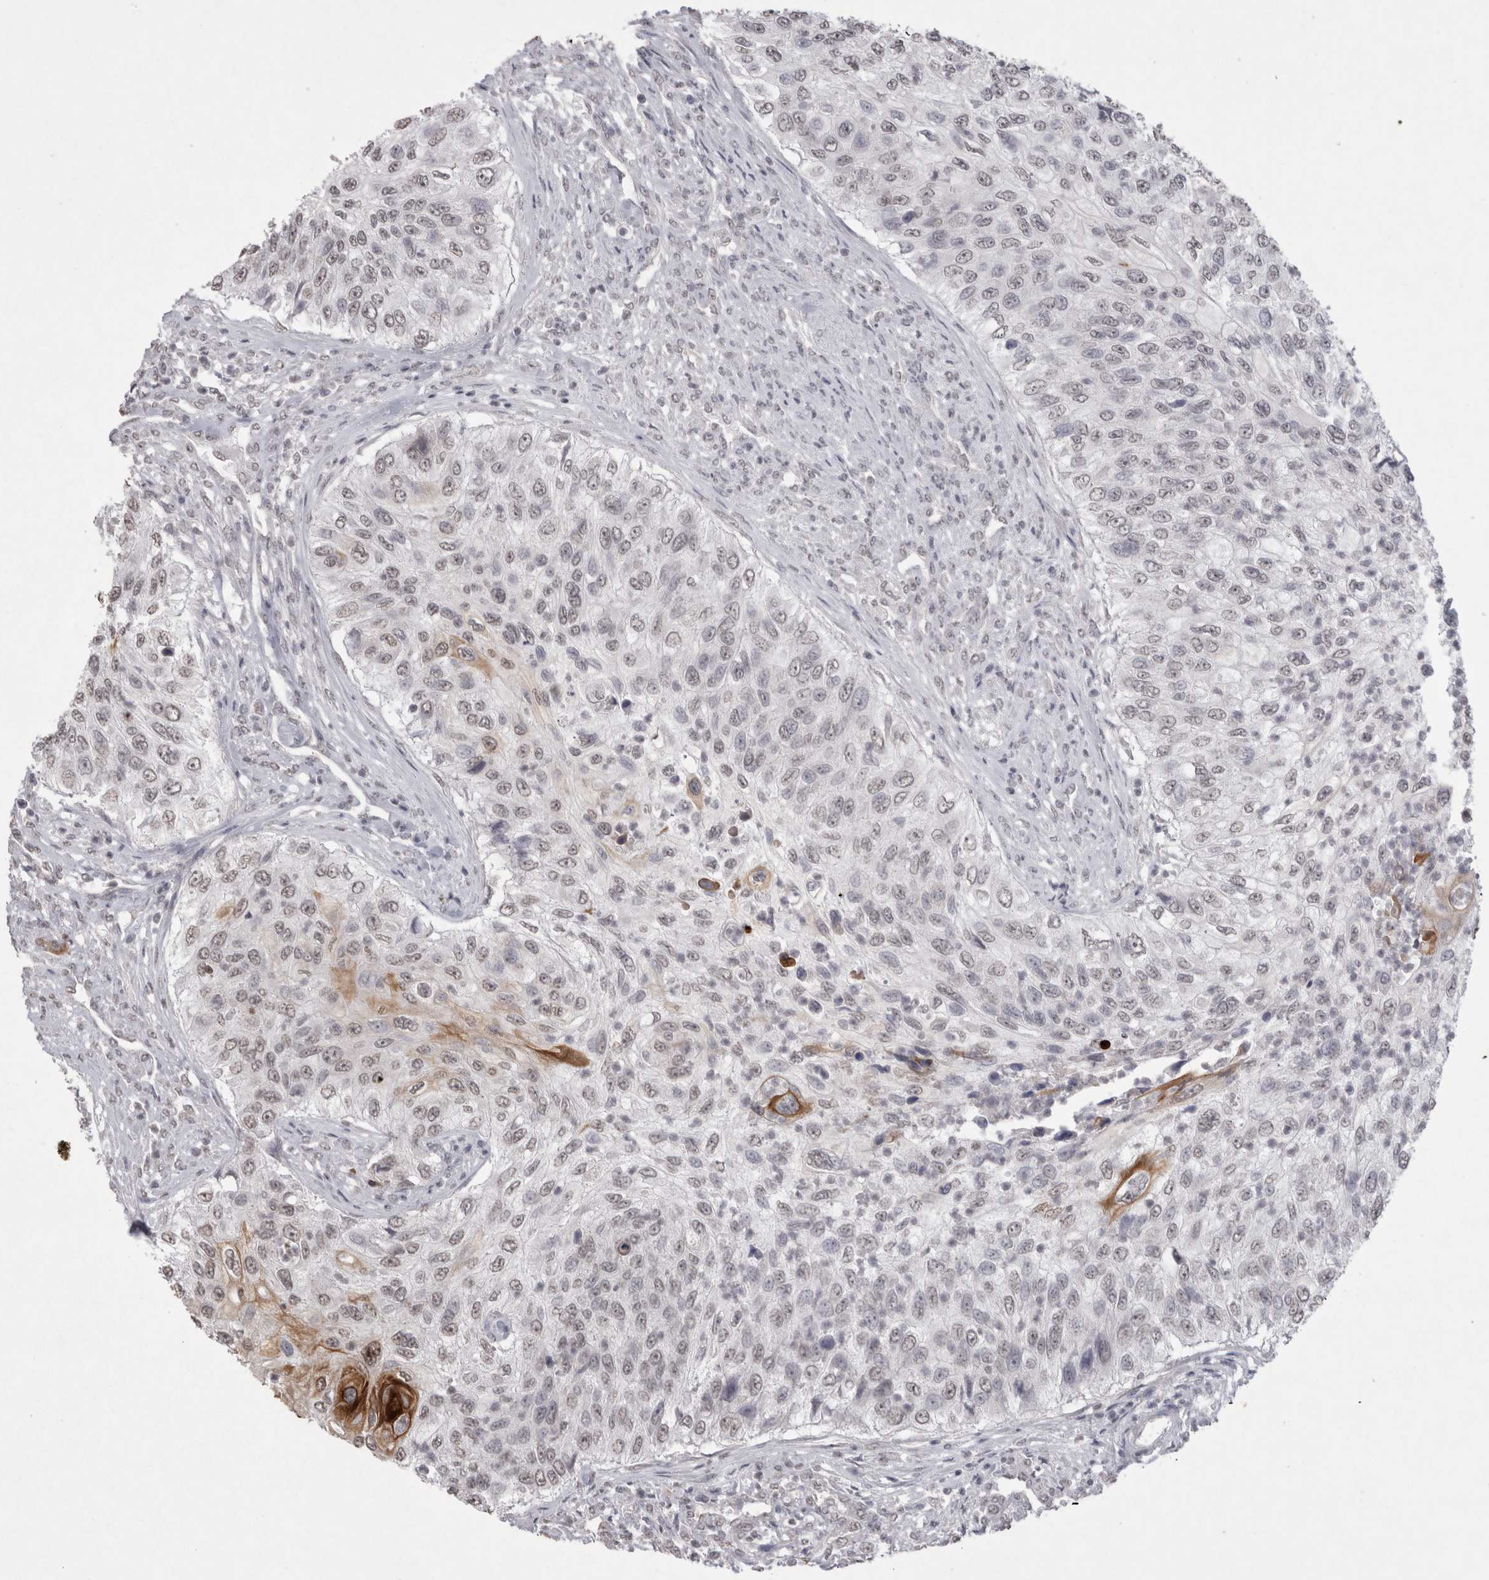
{"staining": {"intensity": "weak", "quantity": ">75%", "location": "cytoplasmic/membranous,nuclear"}, "tissue": "urothelial cancer", "cell_type": "Tumor cells", "image_type": "cancer", "snomed": [{"axis": "morphology", "description": "Urothelial carcinoma, High grade"}, {"axis": "topography", "description": "Urinary bladder"}], "caption": "DAB immunohistochemical staining of human high-grade urothelial carcinoma exhibits weak cytoplasmic/membranous and nuclear protein staining in approximately >75% of tumor cells. (DAB (3,3'-diaminobenzidine) IHC, brown staining for protein, blue staining for nuclei).", "gene": "DDX4", "patient": {"sex": "female", "age": 60}}